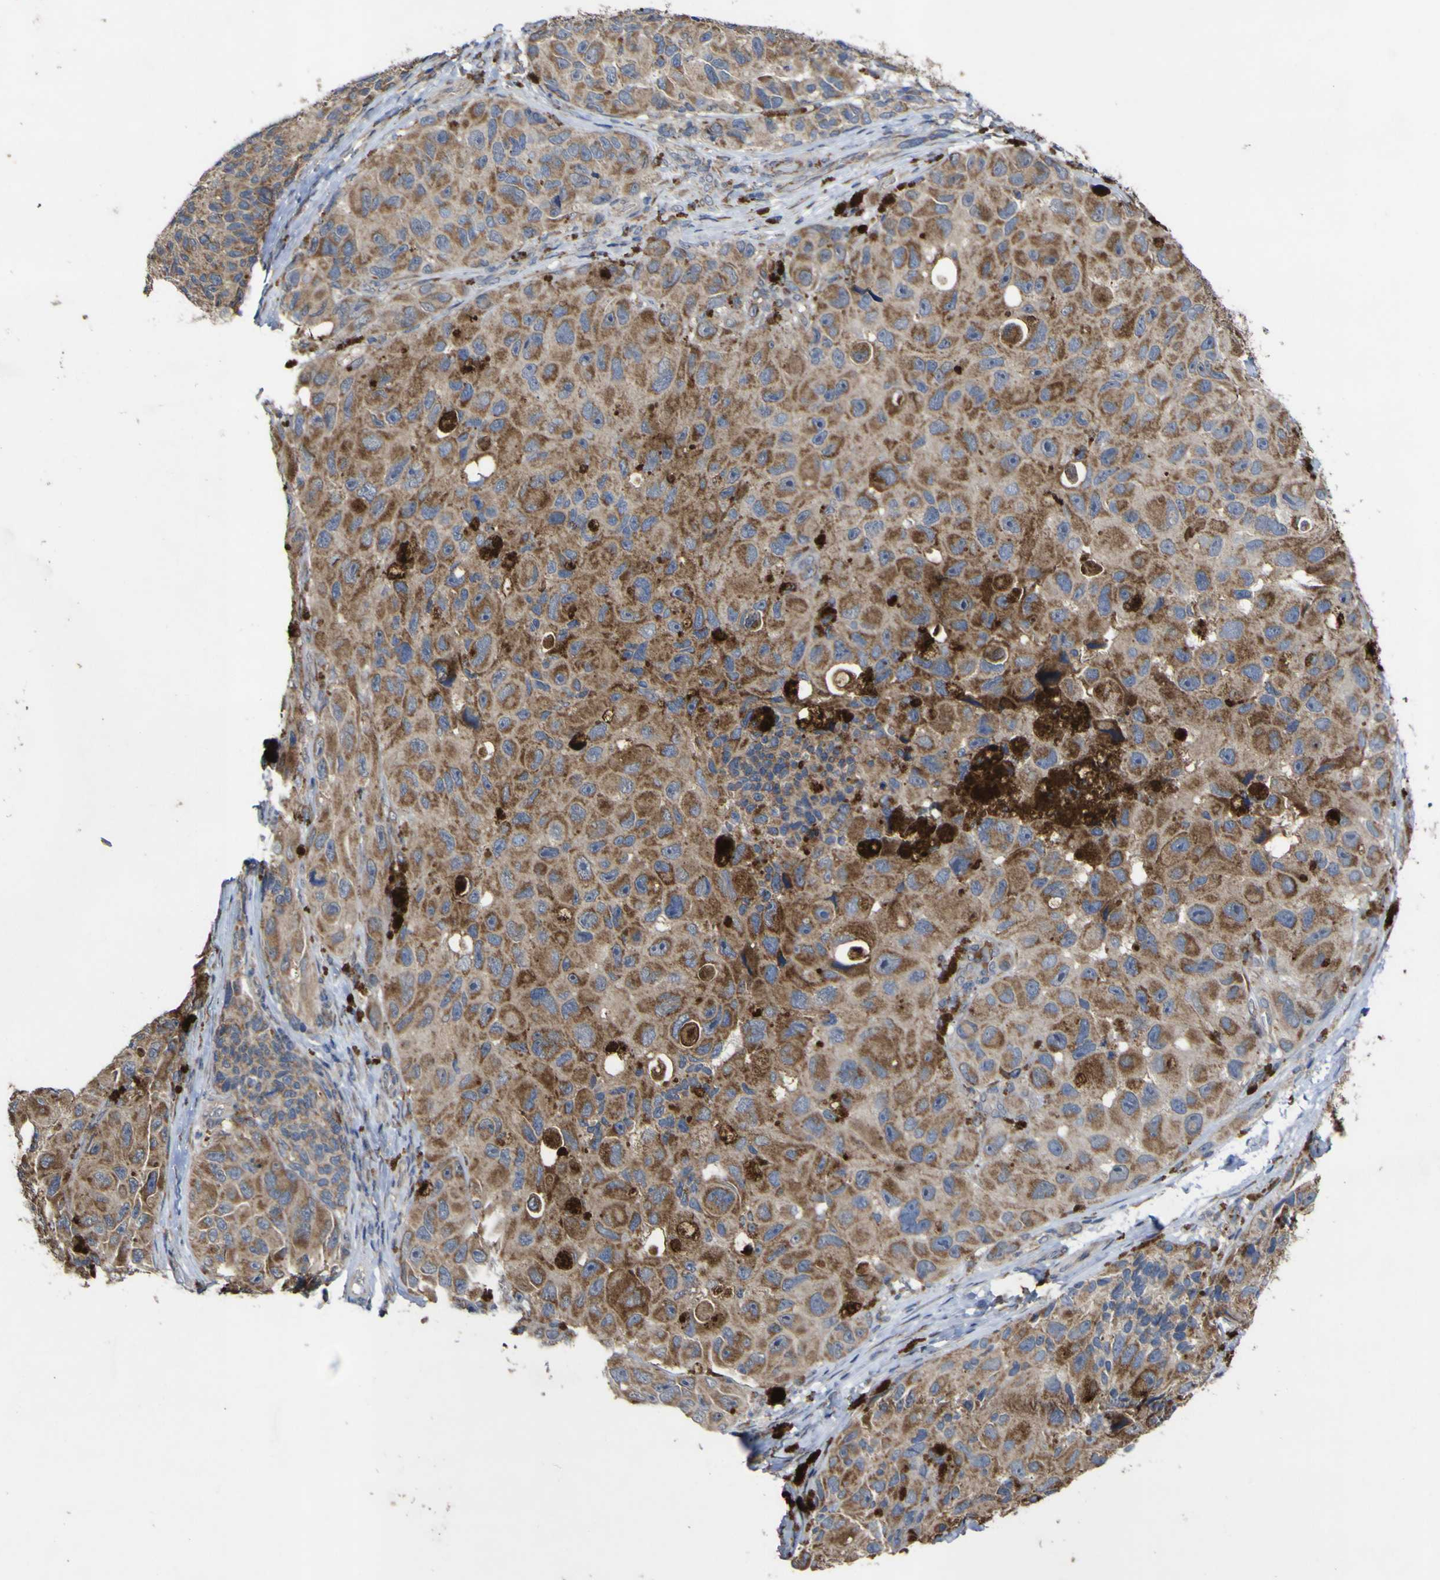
{"staining": {"intensity": "moderate", "quantity": ">75%", "location": "cytoplasmic/membranous"}, "tissue": "melanoma", "cell_type": "Tumor cells", "image_type": "cancer", "snomed": [{"axis": "morphology", "description": "Malignant melanoma, NOS"}, {"axis": "topography", "description": "Skin"}], "caption": "A brown stain highlights moderate cytoplasmic/membranous positivity of a protein in melanoma tumor cells.", "gene": "IRAK2", "patient": {"sex": "female", "age": 73}}